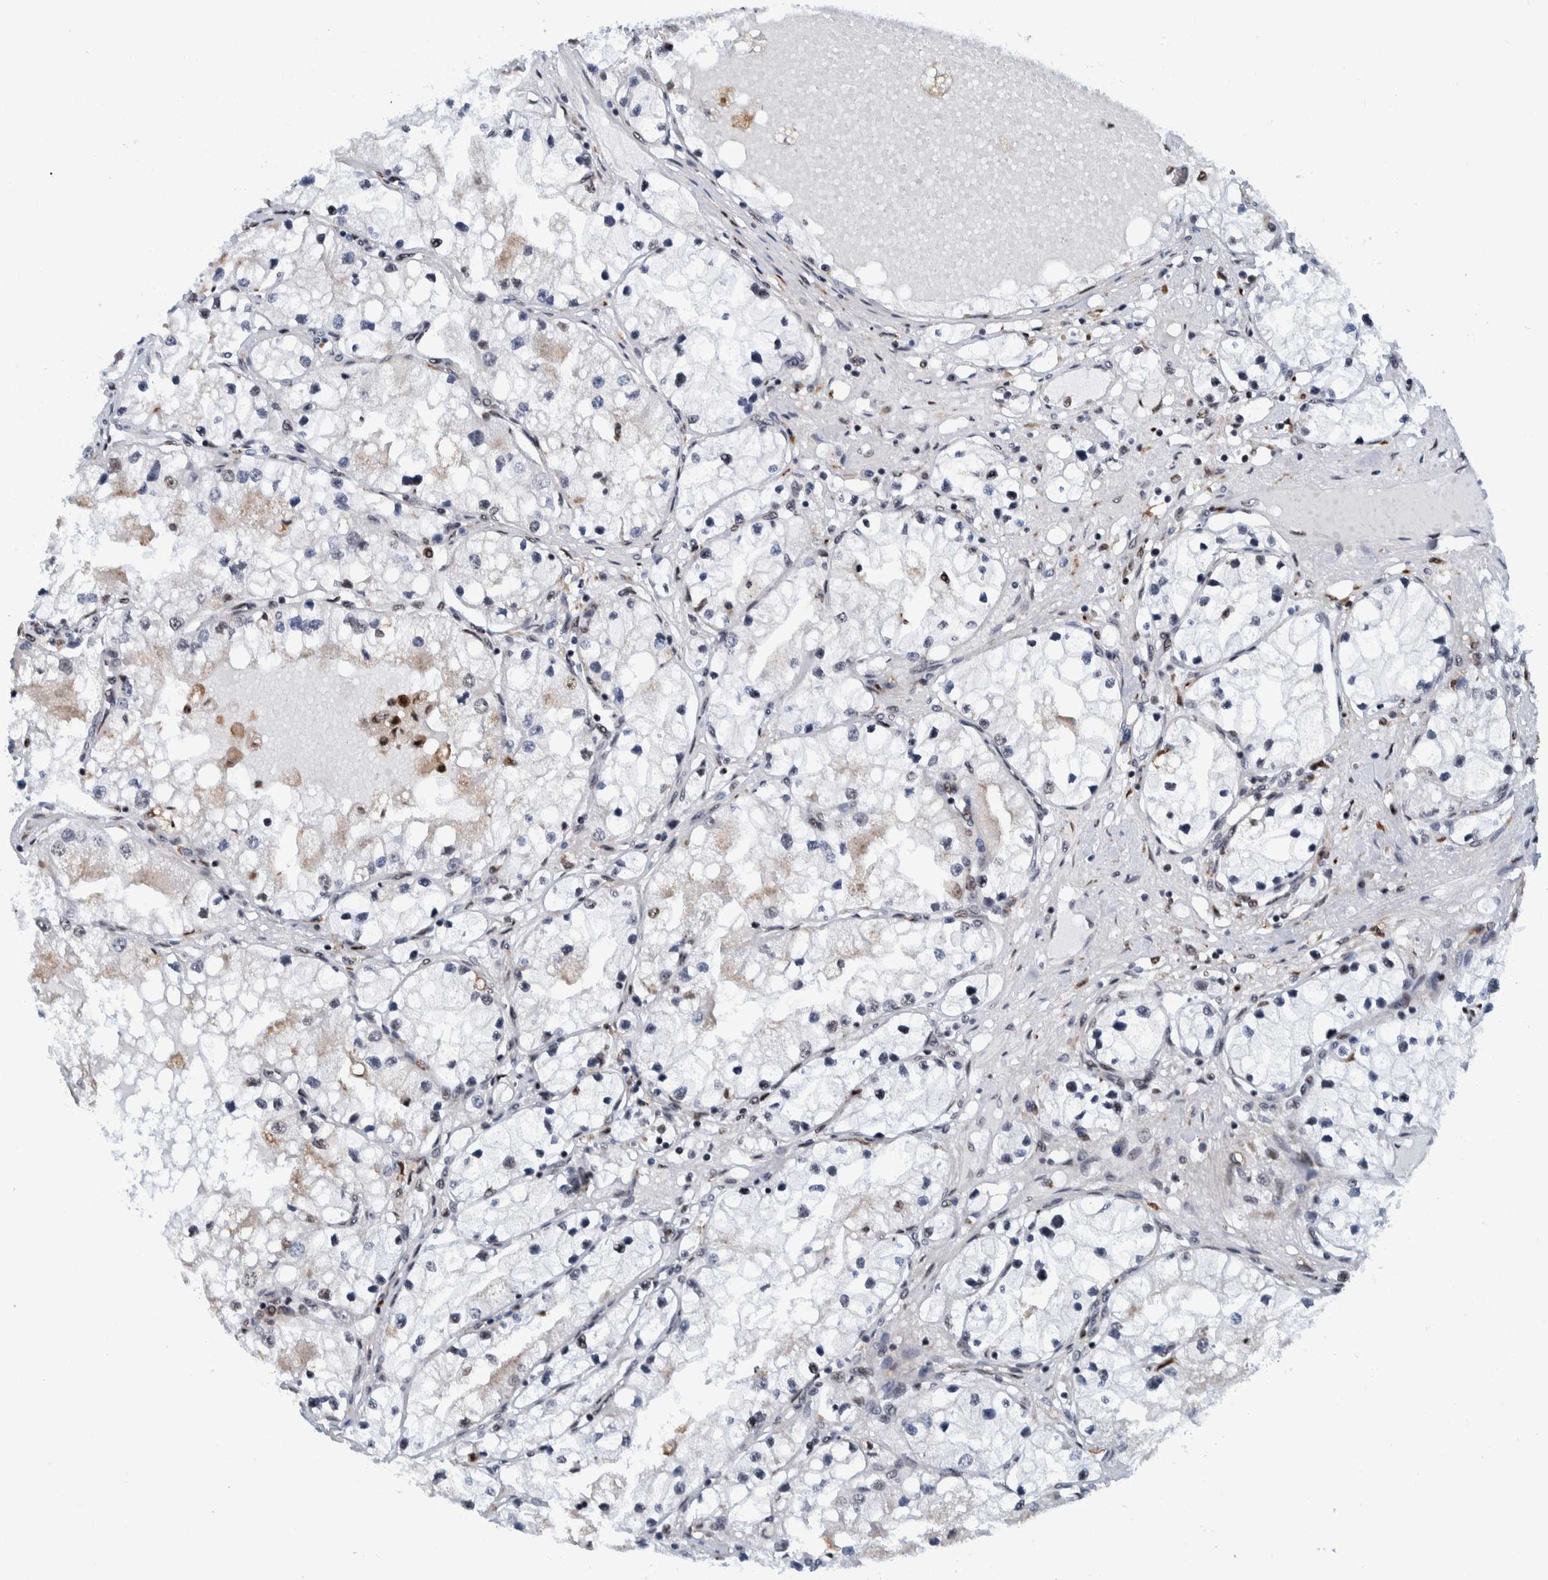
{"staining": {"intensity": "negative", "quantity": "none", "location": "none"}, "tissue": "renal cancer", "cell_type": "Tumor cells", "image_type": "cancer", "snomed": [{"axis": "morphology", "description": "Adenocarcinoma, NOS"}, {"axis": "topography", "description": "Kidney"}], "caption": "IHC histopathology image of renal adenocarcinoma stained for a protein (brown), which reveals no staining in tumor cells.", "gene": "EFTUD2", "patient": {"sex": "male", "age": 68}}